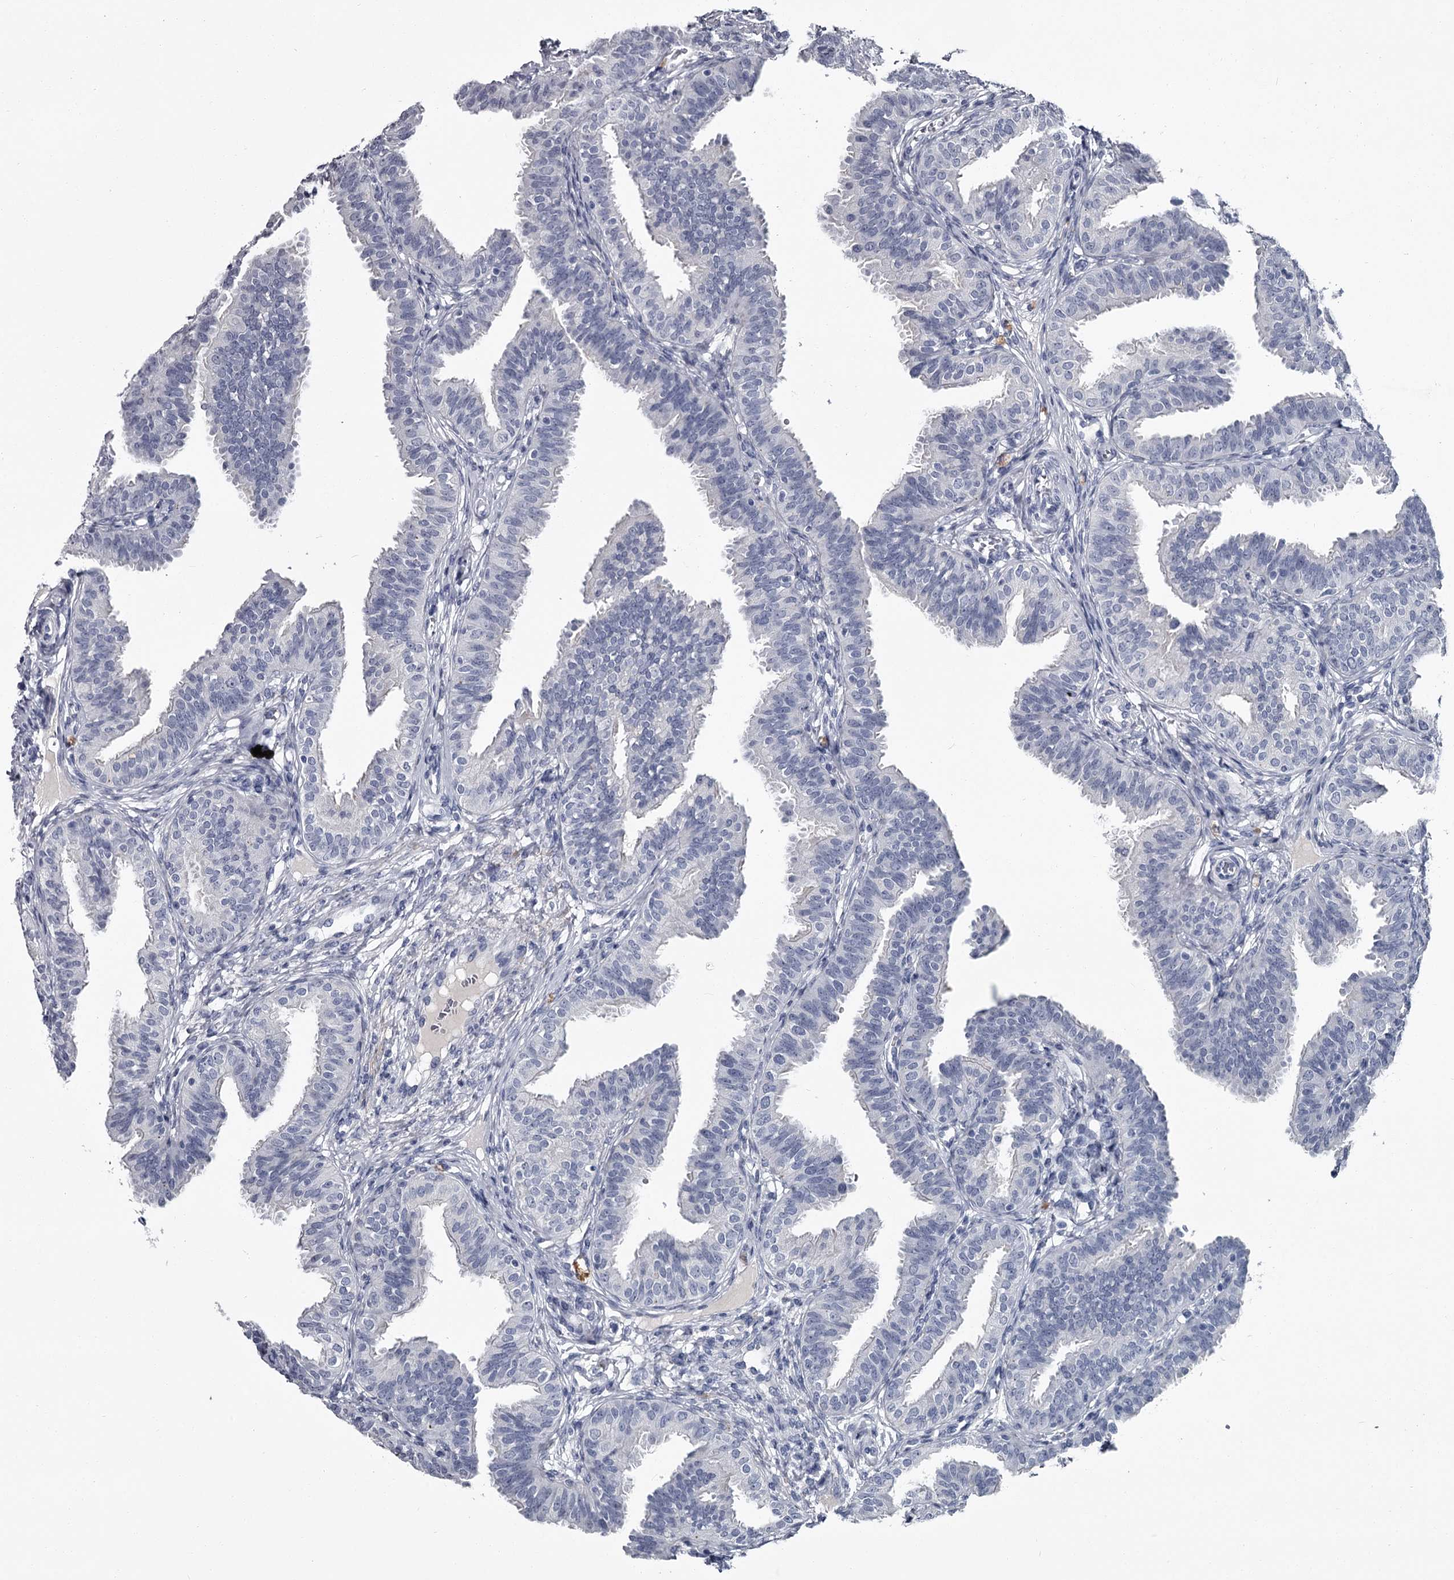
{"staining": {"intensity": "negative", "quantity": "none", "location": "none"}, "tissue": "fallopian tube", "cell_type": "Glandular cells", "image_type": "normal", "snomed": [{"axis": "morphology", "description": "Normal tissue, NOS"}, {"axis": "topography", "description": "Fallopian tube"}], "caption": "A histopathology image of fallopian tube stained for a protein demonstrates no brown staining in glandular cells.", "gene": "DAO", "patient": {"sex": "female", "age": 35}}